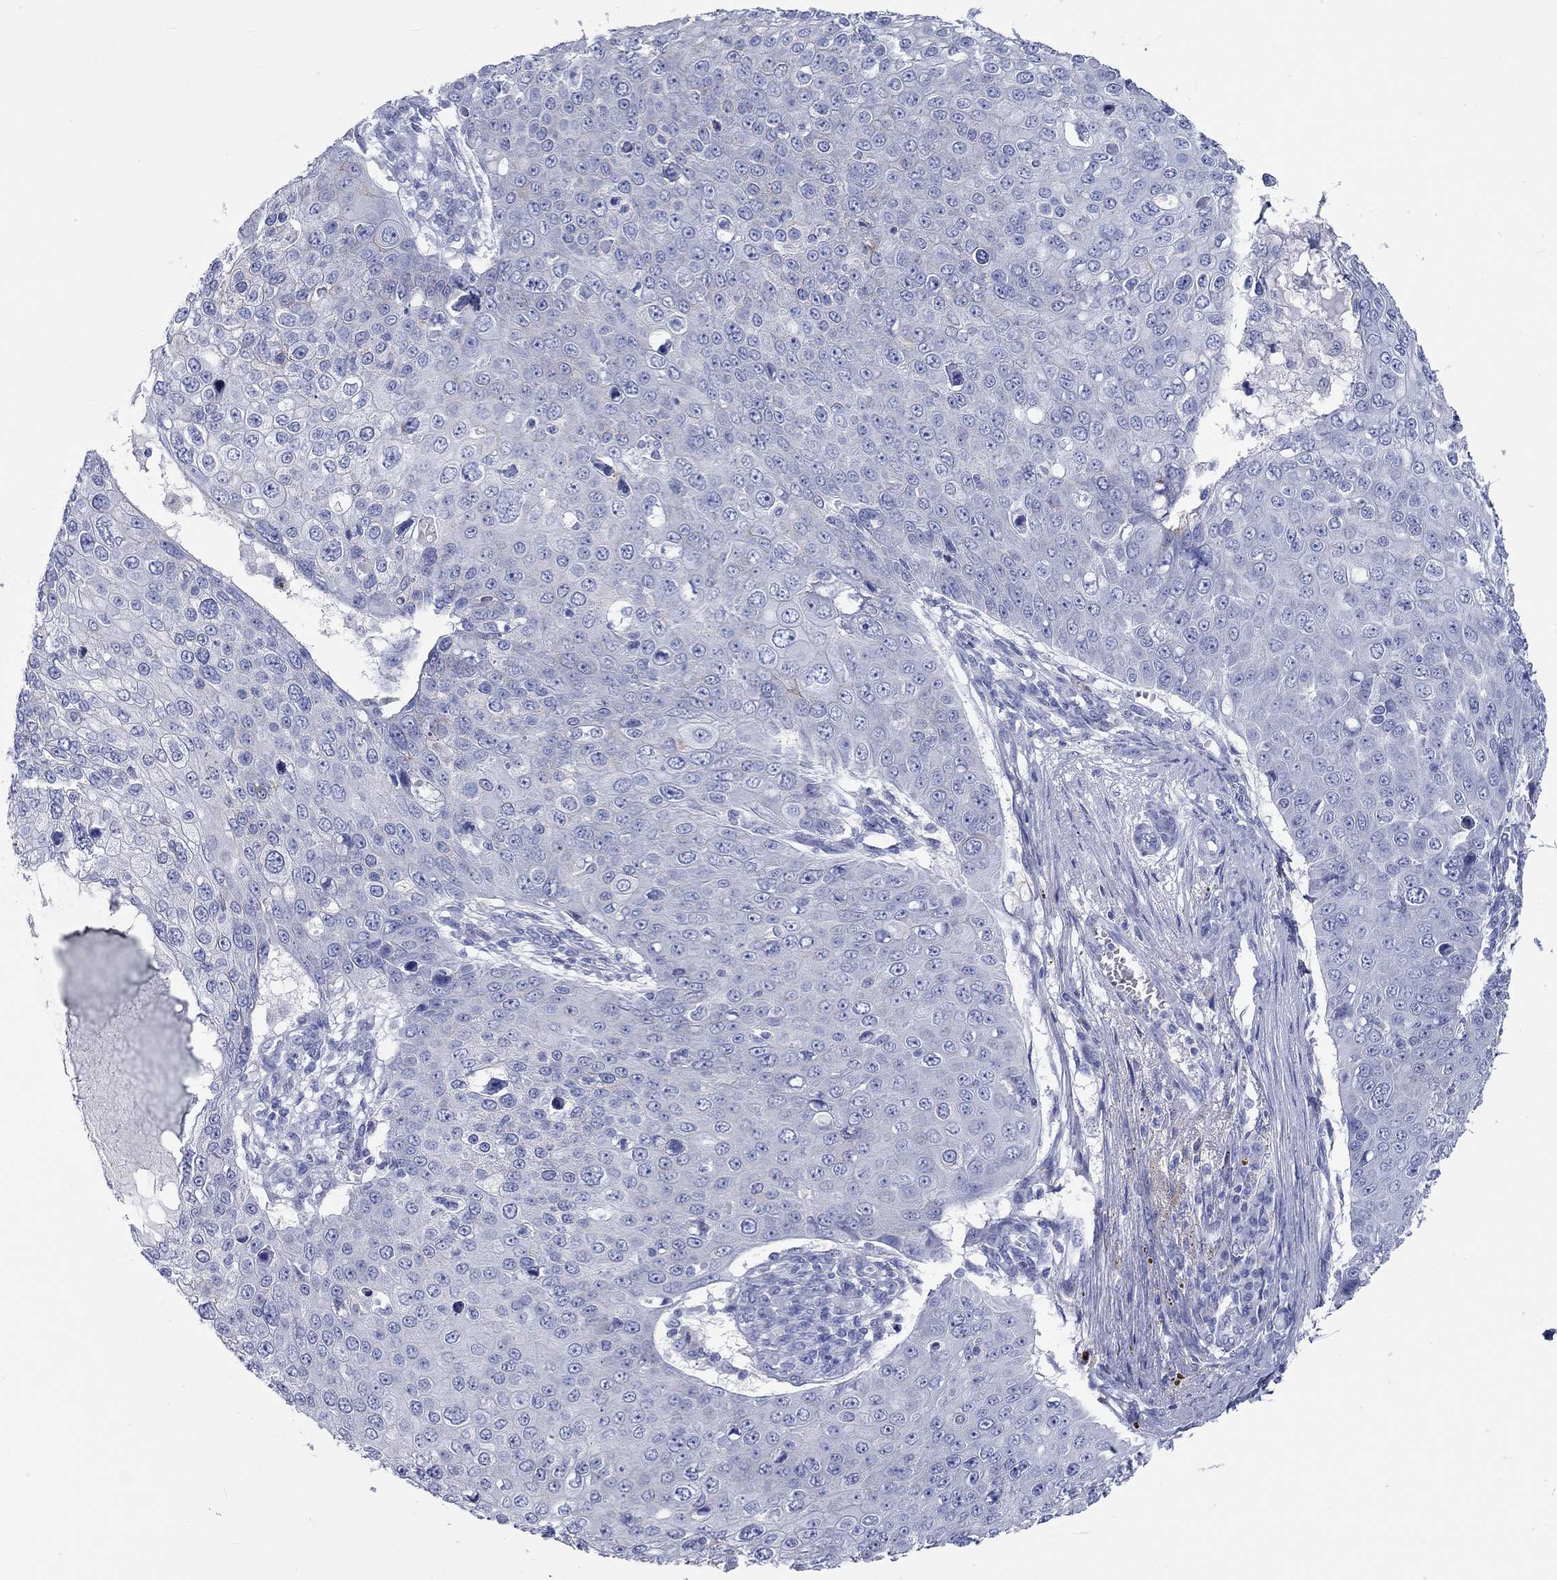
{"staining": {"intensity": "negative", "quantity": "none", "location": "none"}, "tissue": "skin cancer", "cell_type": "Tumor cells", "image_type": "cancer", "snomed": [{"axis": "morphology", "description": "Squamous cell carcinoma, NOS"}, {"axis": "topography", "description": "Skin"}], "caption": "Tumor cells are negative for protein expression in human skin cancer (squamous cell carcinoma).", "gene": "SPATA9", "patient": {"sex": "male", "age": 71}}